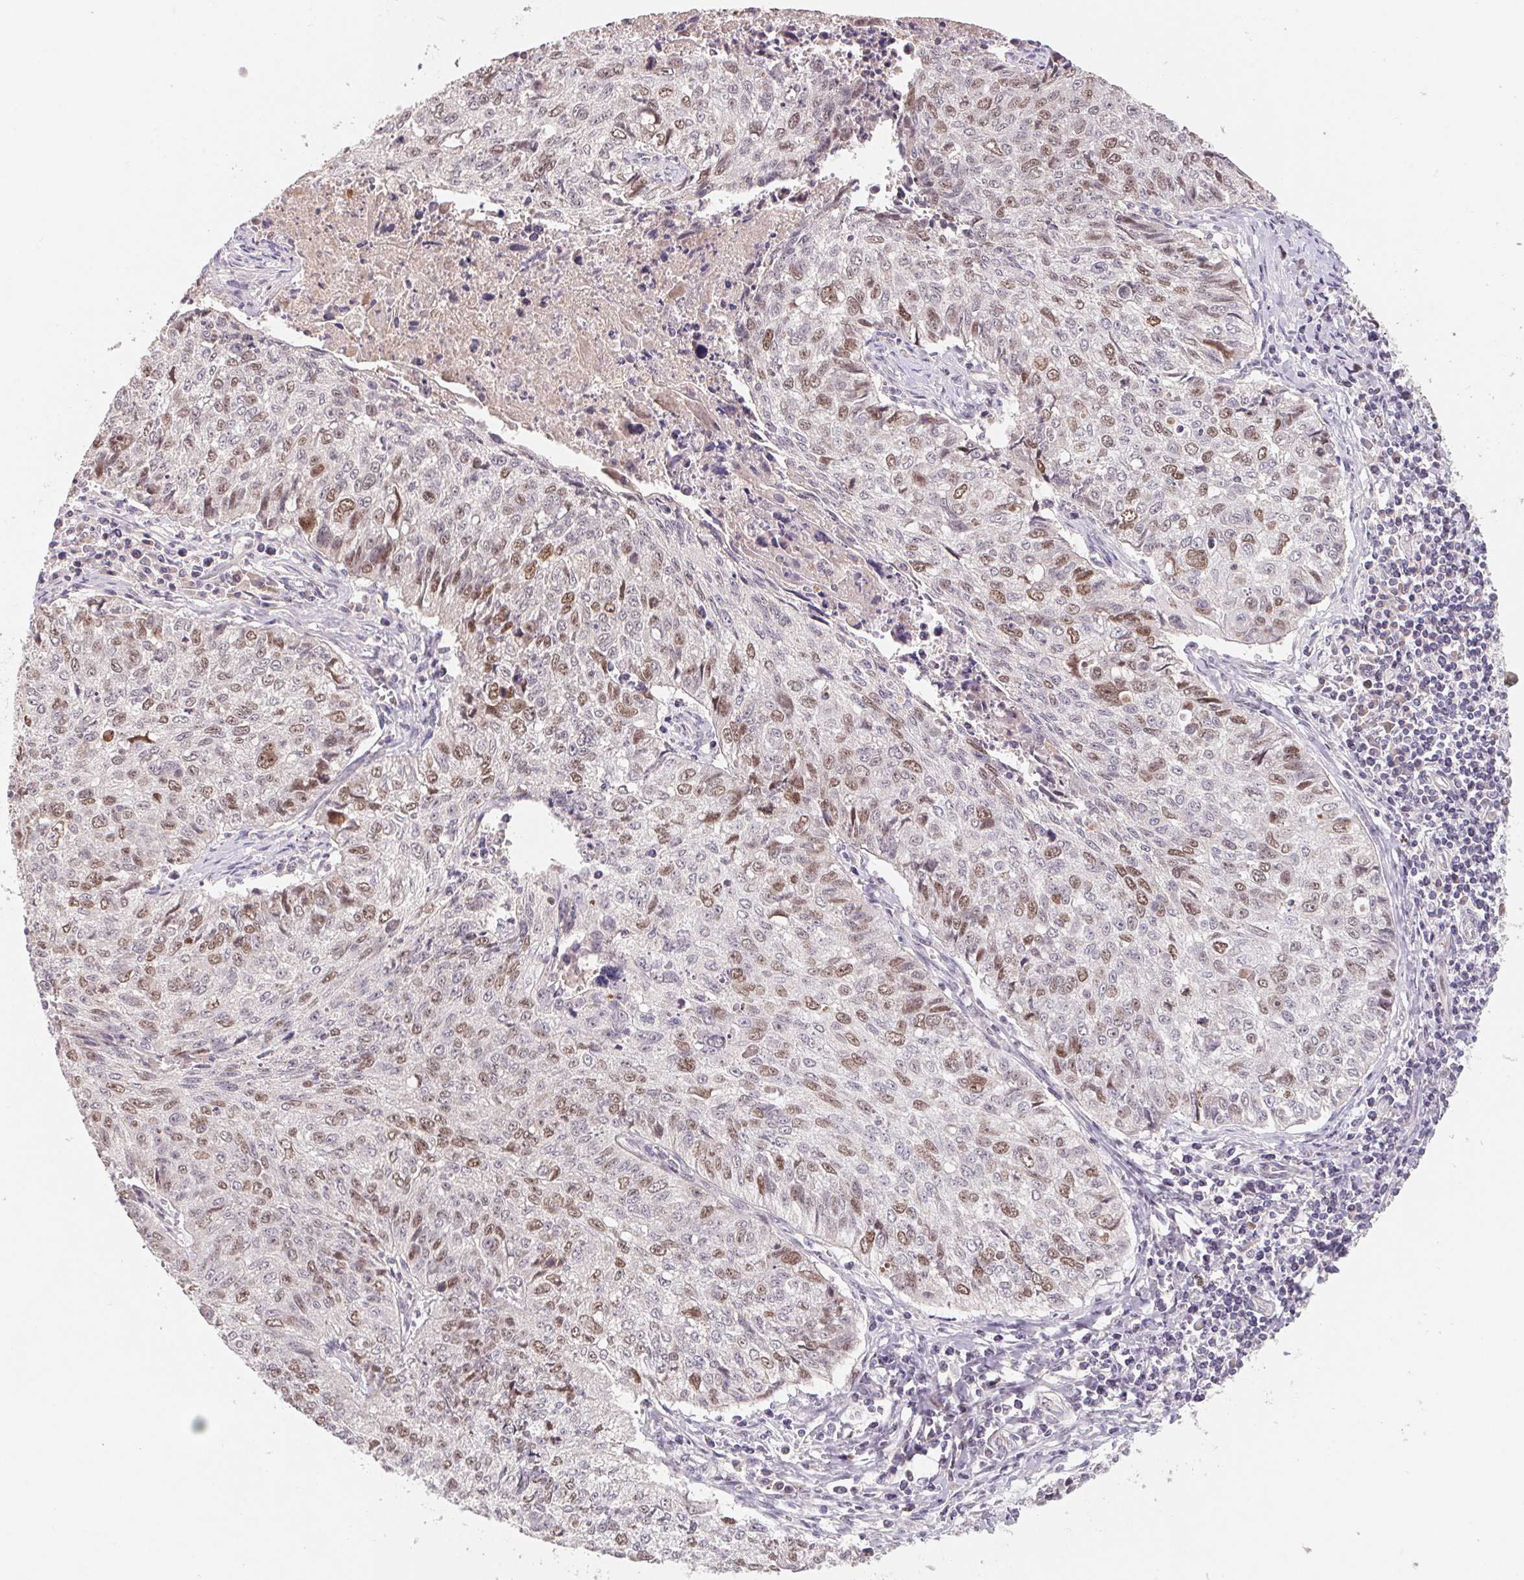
{"staining": {"intensity": "moderate", "quantity": "25%-75%", "location": "nuclear"}, "tissue": "lung cancer", "cell_type": "Tumor cells", "image_type": "cancer", "snomed": [{"axis": "morphology", "description": "Normal morphology"}, {"axis": "morphology", "description": "Aneuploidy"}, {"axis": "morphology", "description": "Squamous cell carcinoma, NOS"}, {"axis": "topography", "description": "Lymph node"}, {"axis": "topography", "description": "Lung"}], "caption": "A medium amount of moderate nuclear expression is present in approximately 25%-75% of tumor cells in aneuploidy (lung) tissue. The protein is stained brown, and the nuclei are stained in blue (DAB IHC with brightfield microscopy, high magnification).", "gene": "KIFC1", "patient": {"sex": "female", "age": 76}}